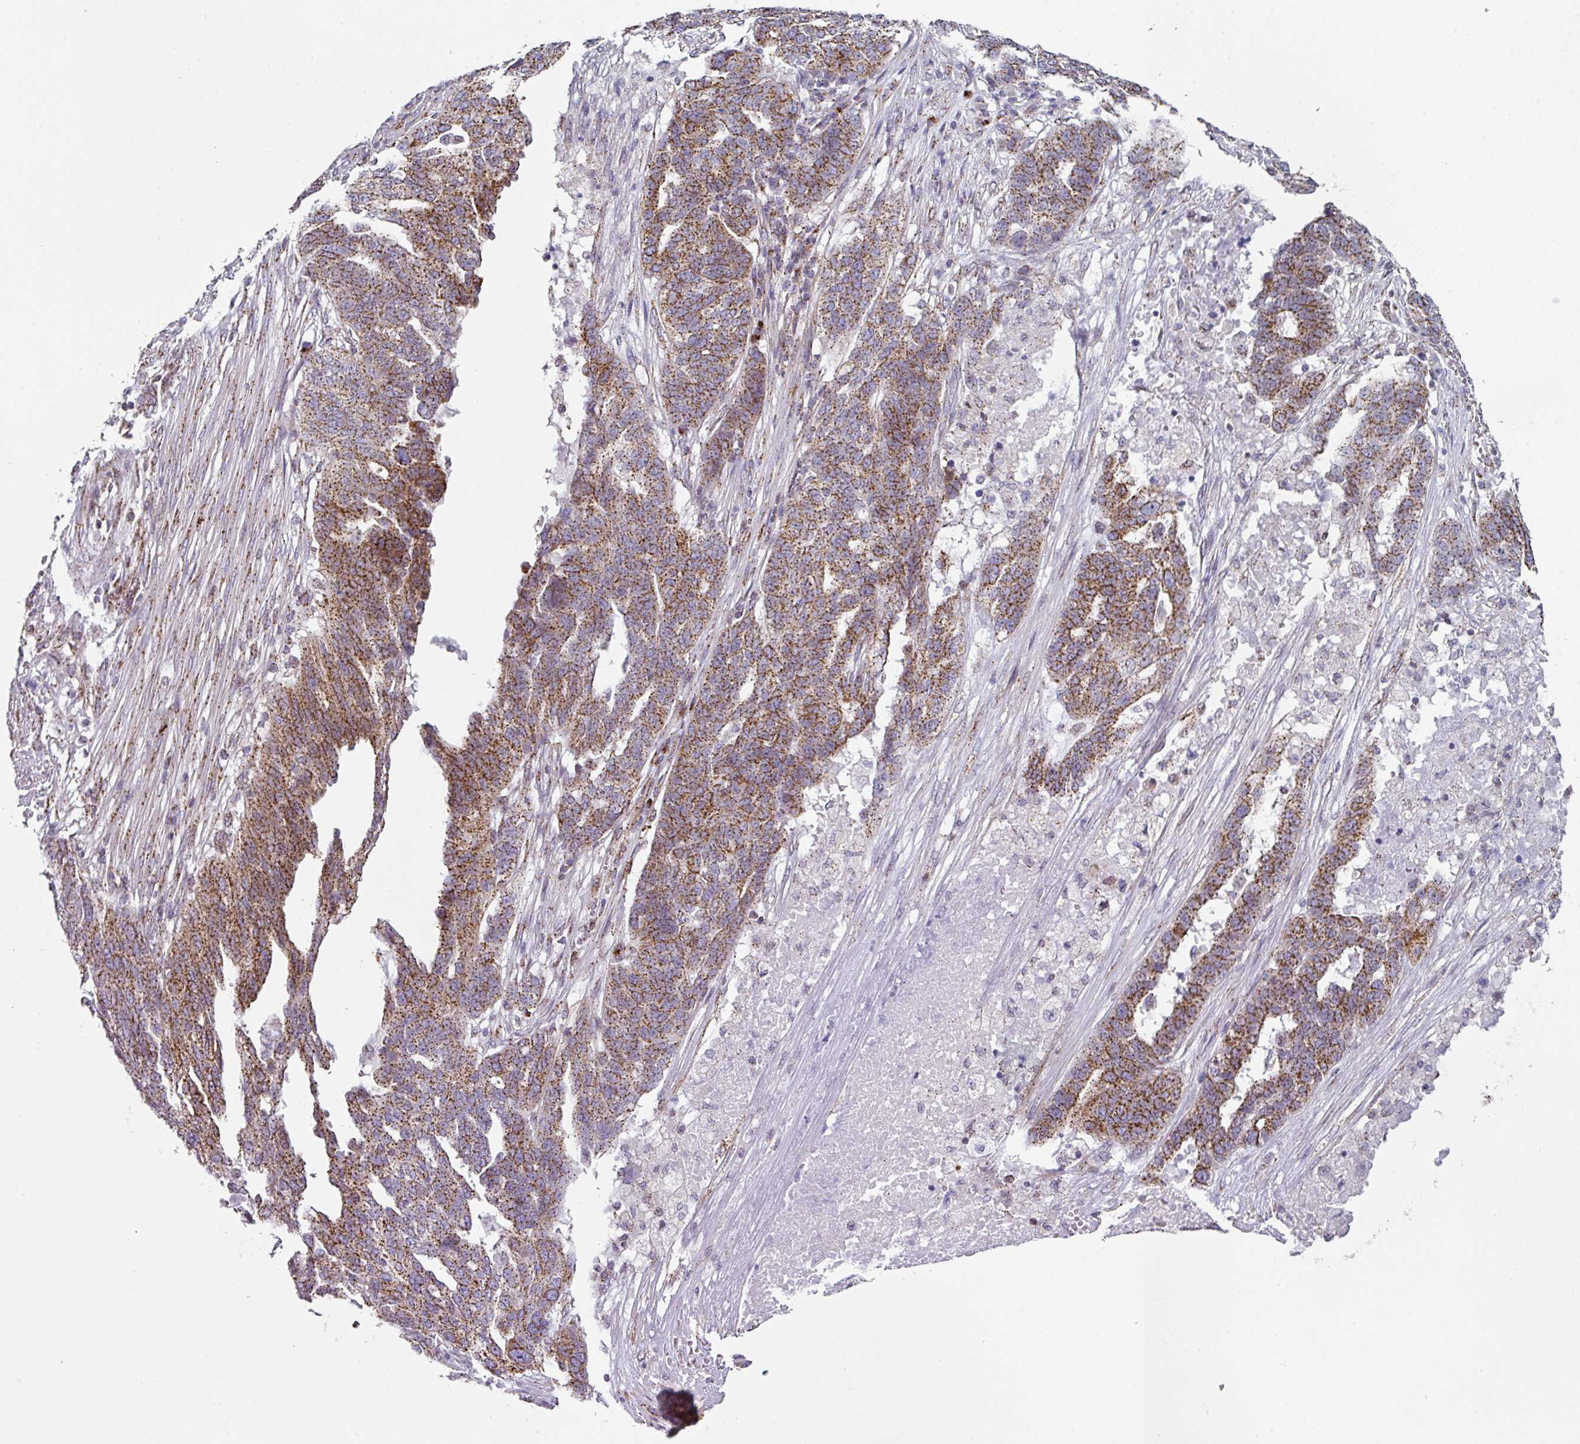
{"staining": {"intensity": "strong", "quantity": ">75%", "location": "cytoplasmic/membranous"}, "tissue": "ovarian cancer", "cell_type": "Tumor cells", "image_type": "cancer", "snomed": [{"axis": "morphology", "description": "Cystadenocarcinoma, serous, NOS"}, {"axis": "topography", "description": "Ovary"}], "caption": "The histopathology image reveals a brown stain indicating the presence of a protein in the cytoplasmic/membranous of tumor cells in ovarian cancer (serous cystadenocarcinoma).", "gene": "CCDC85B", "patient": {"sex": "female", "age": 59}}